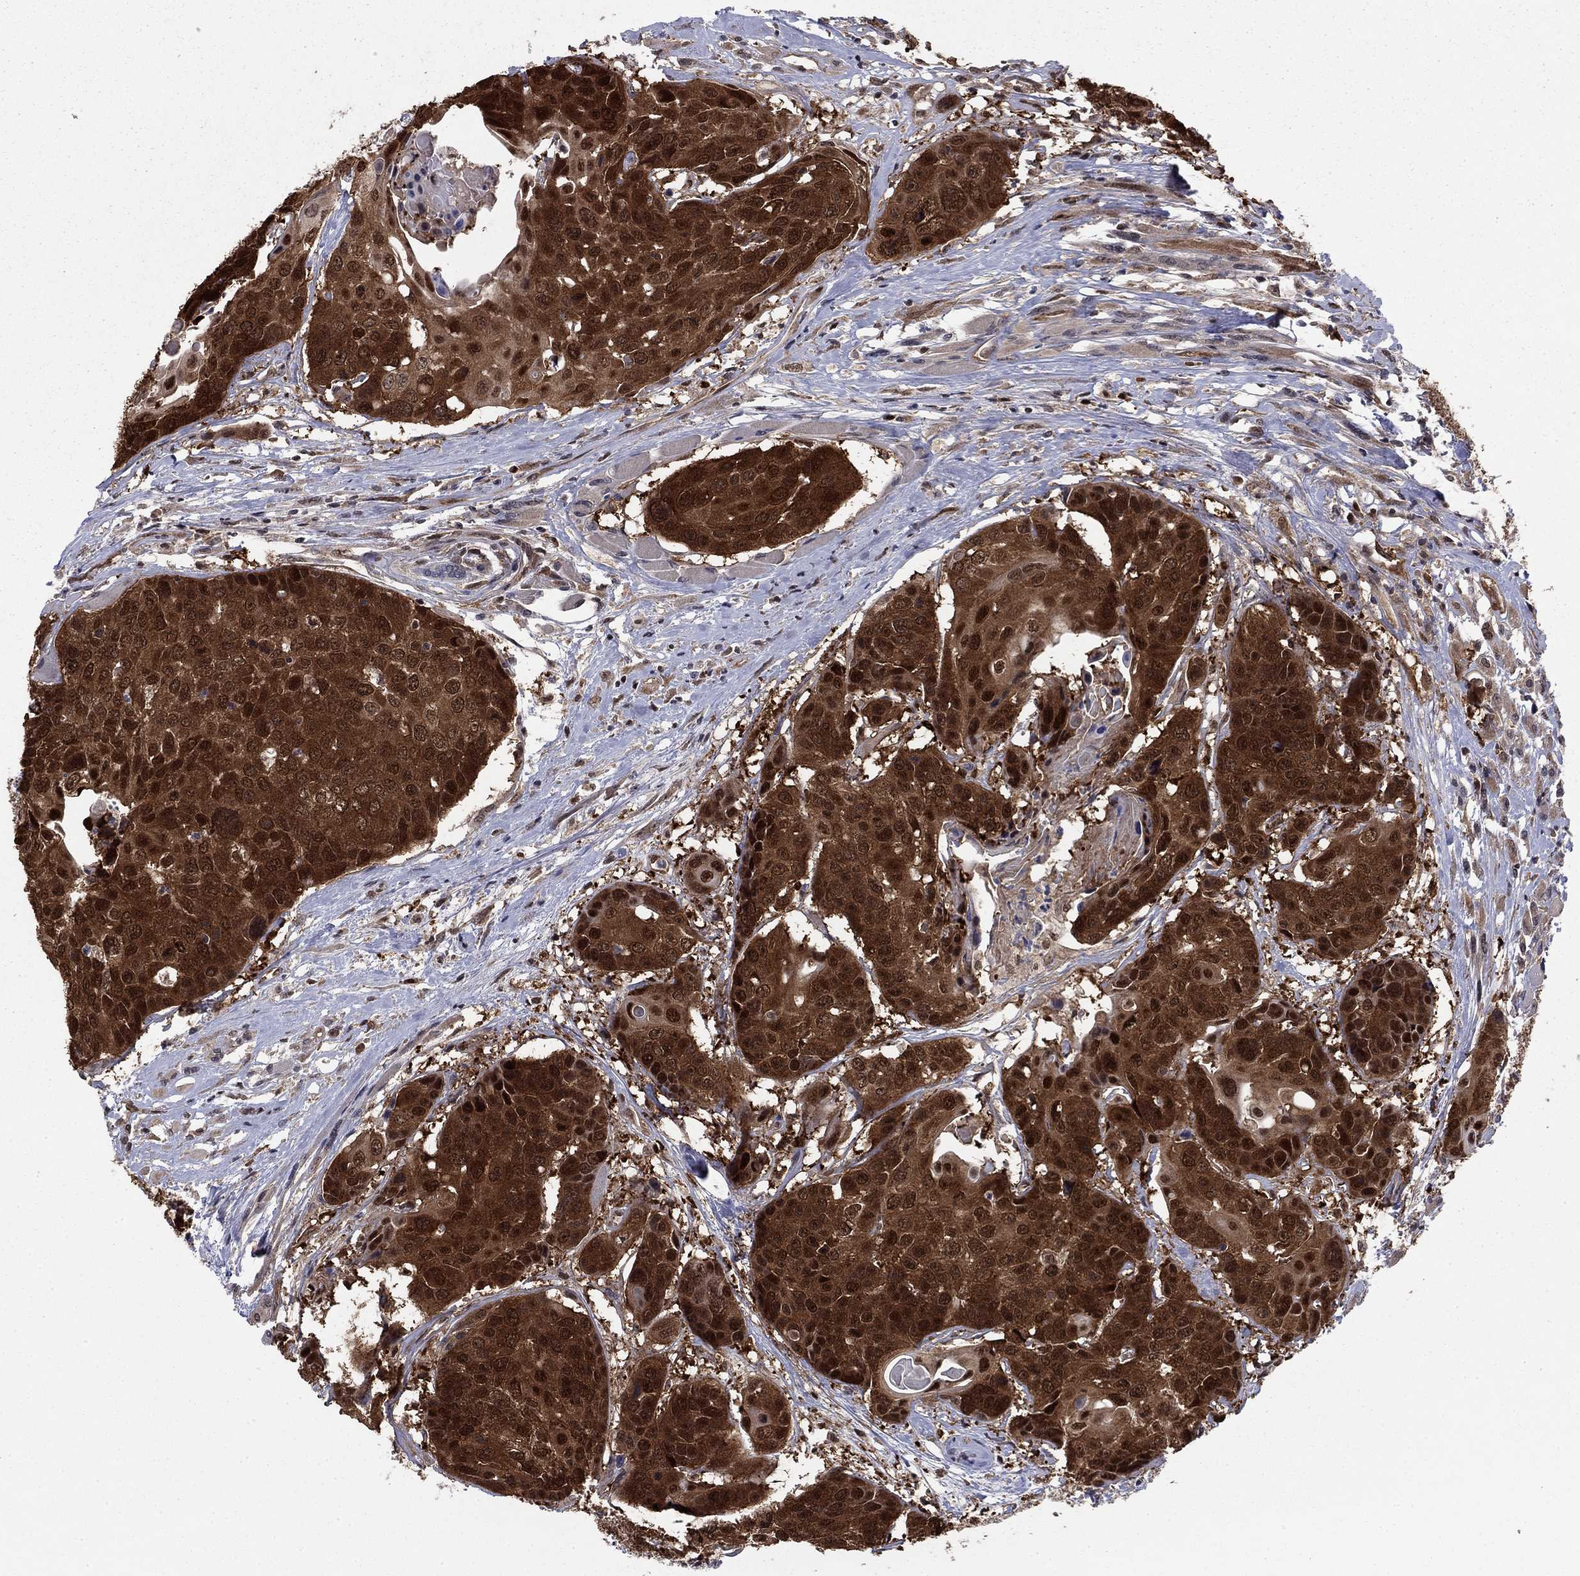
{"staining": {"intensity": "strong", "quantity": ">75%", "location": "cytoplasmic/membranous,nuclear"}, "tissue": "head and neck cancer", "cell_type": "Tumor cells", "image_type": "cancer", "snomed": [{"axis": "morphology", "description": "Squamous cell carcinoma, NOS"}, {"axis": "topography", "description": "Oral tissue"}, {"axis": "topography", "description": "Head-Neck"}], "caption": "High-magnification brightfield microscopy of squamous cell carcinoma (head and neck) stained with DAB (brown) and counterstained with hematoxylin (blue). tumor cells exhibit strong cytoplasmic/membranous and nuclear staining is identified in about>75% of cells.", "gene": "FKBP4", "patient": {"sex": "male", "age": 56}}